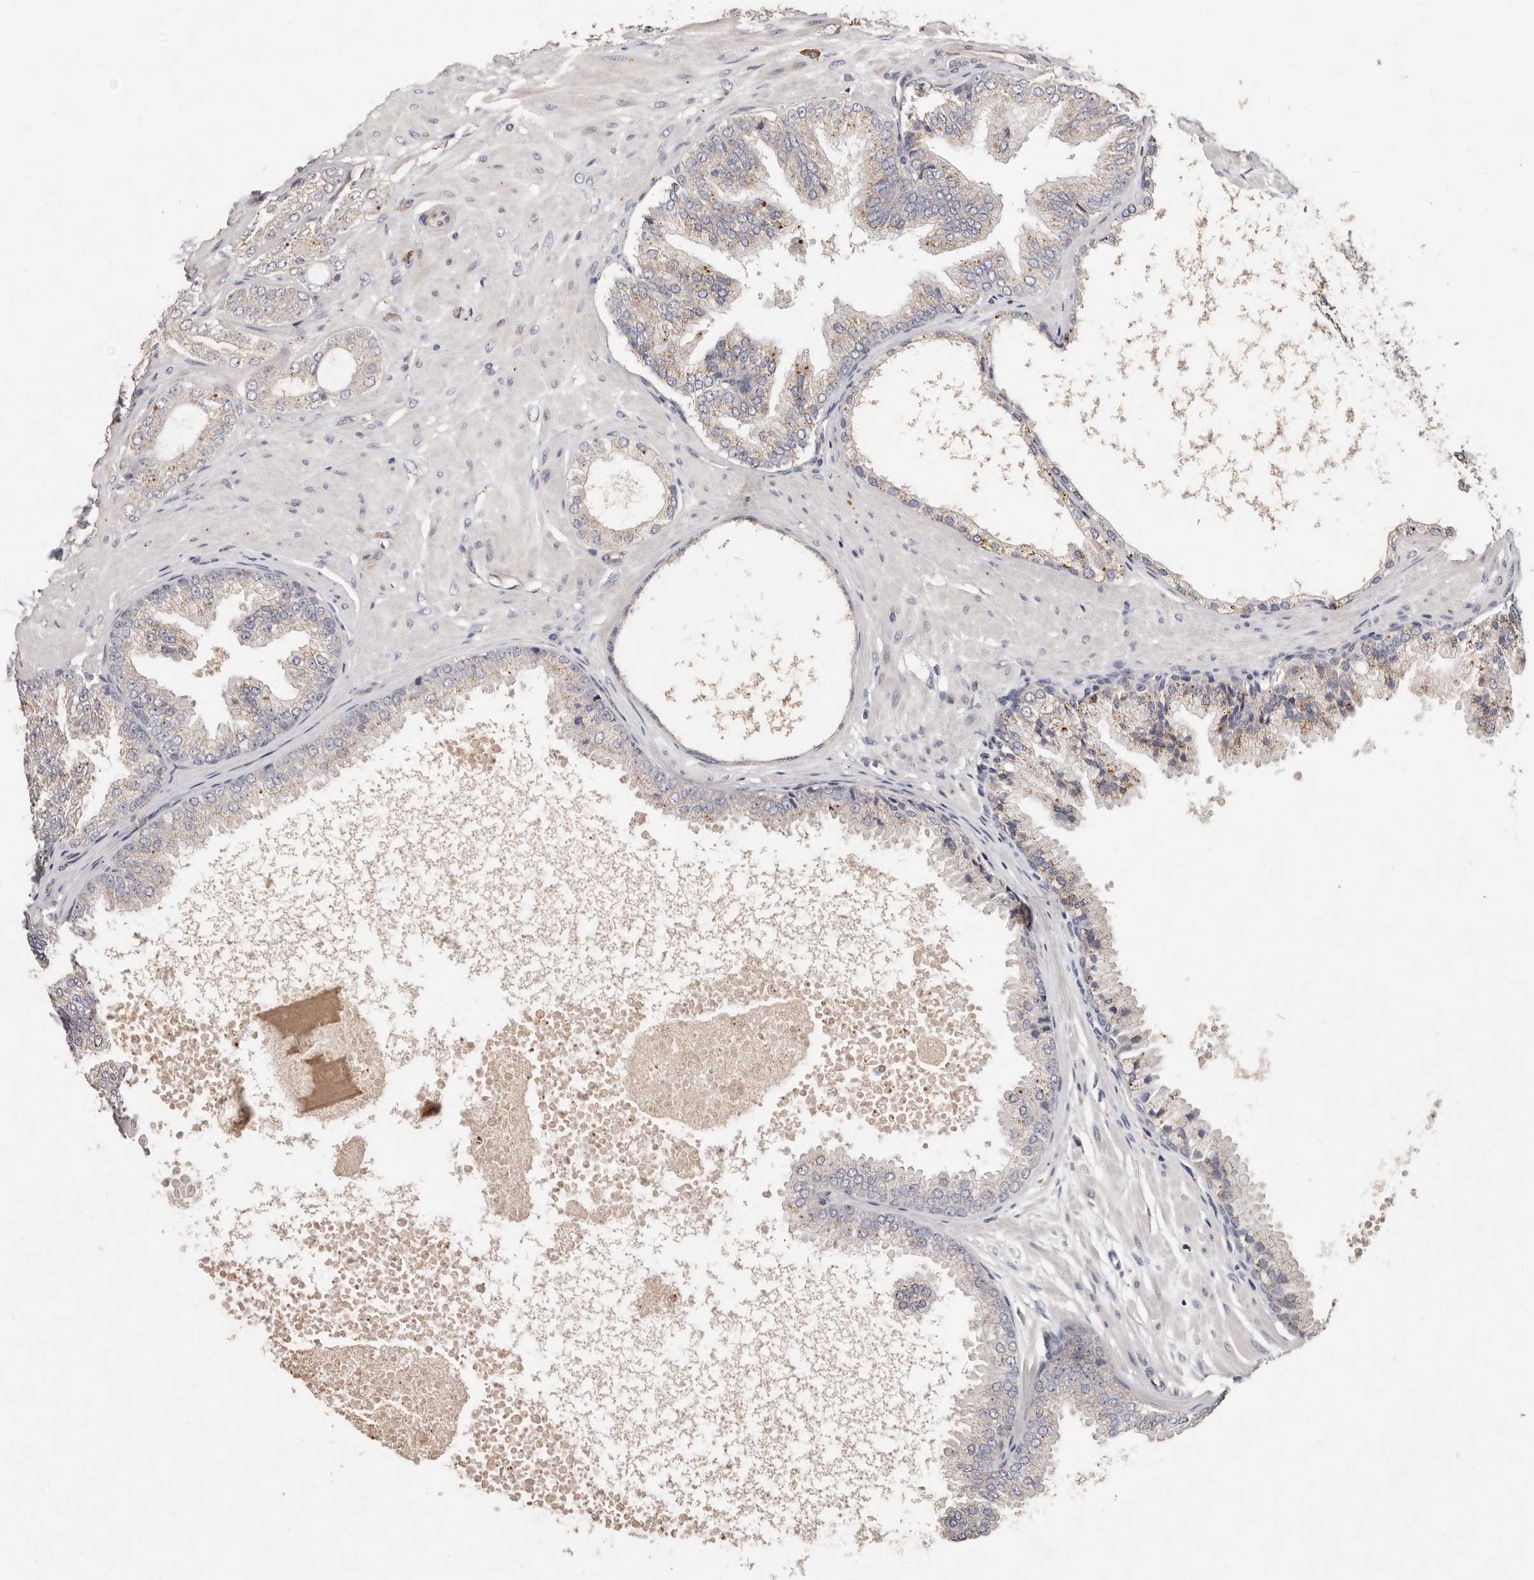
{"staining": {"intensity": "weak", "quantity": "25%-75%", "location": "cytoplasmic/membranous"}, "tissue": "prostate cancer", "cell_type": "Tumor cells", "image_type": "cancer", "snomed": [{"axis": "morphology", "description": "Adenocarcinoma, Low grade"}, {"axis": "topography", "description": "Prostate"}], "caption": "Adenocarcinoma (low-grade) (prostate) stained with IHC exhibits weak cytoplasmic/membranous staining in approximately 25%-75% of tumor cells.", "gene": "THBS3", "patient": {"sex": "male", "age": 63}}